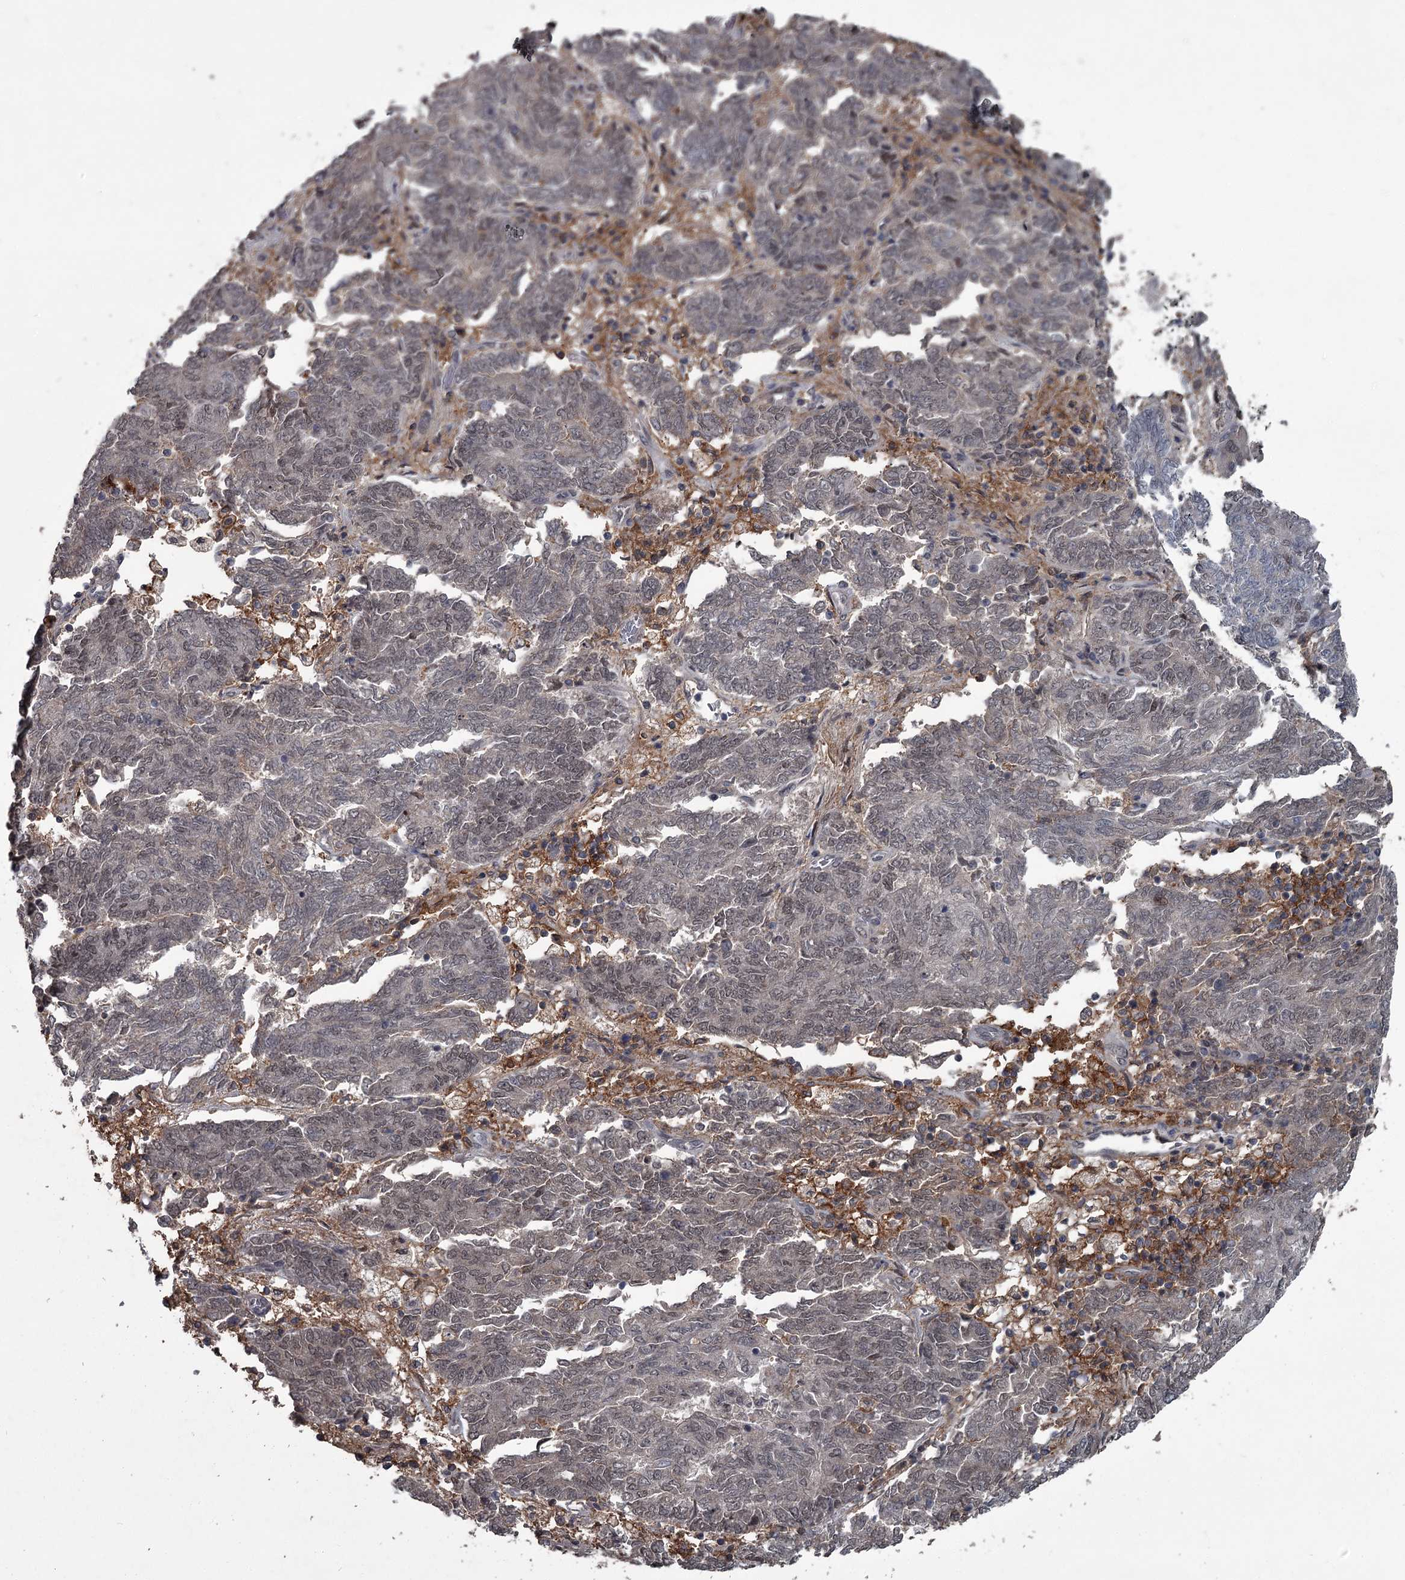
{"staining": {"intensity": "weak", "quantity": "<25%", "location": "nuclear"}, "tissue": "endometrial cancer", "cell_type": "Tumor cells", "image_type": "cancer", "snomed": [{"axis": "morphology", "description": "Adenocarcinoma, NOS"}, {"axis": "topography", "description": "Endometrium"}], "caption": "IHC photomicrograph of neoplastic tissue: endometrial adenocarcinoma stained with DAB reveals no significant protein positivity in tumor cells. (Brightfield microscopy of DAB (3,3'-diaminobenzidine) IHC at high magnification).", "gene": "FLVCR2", "patient": {"sex": "female", "age": 80}}